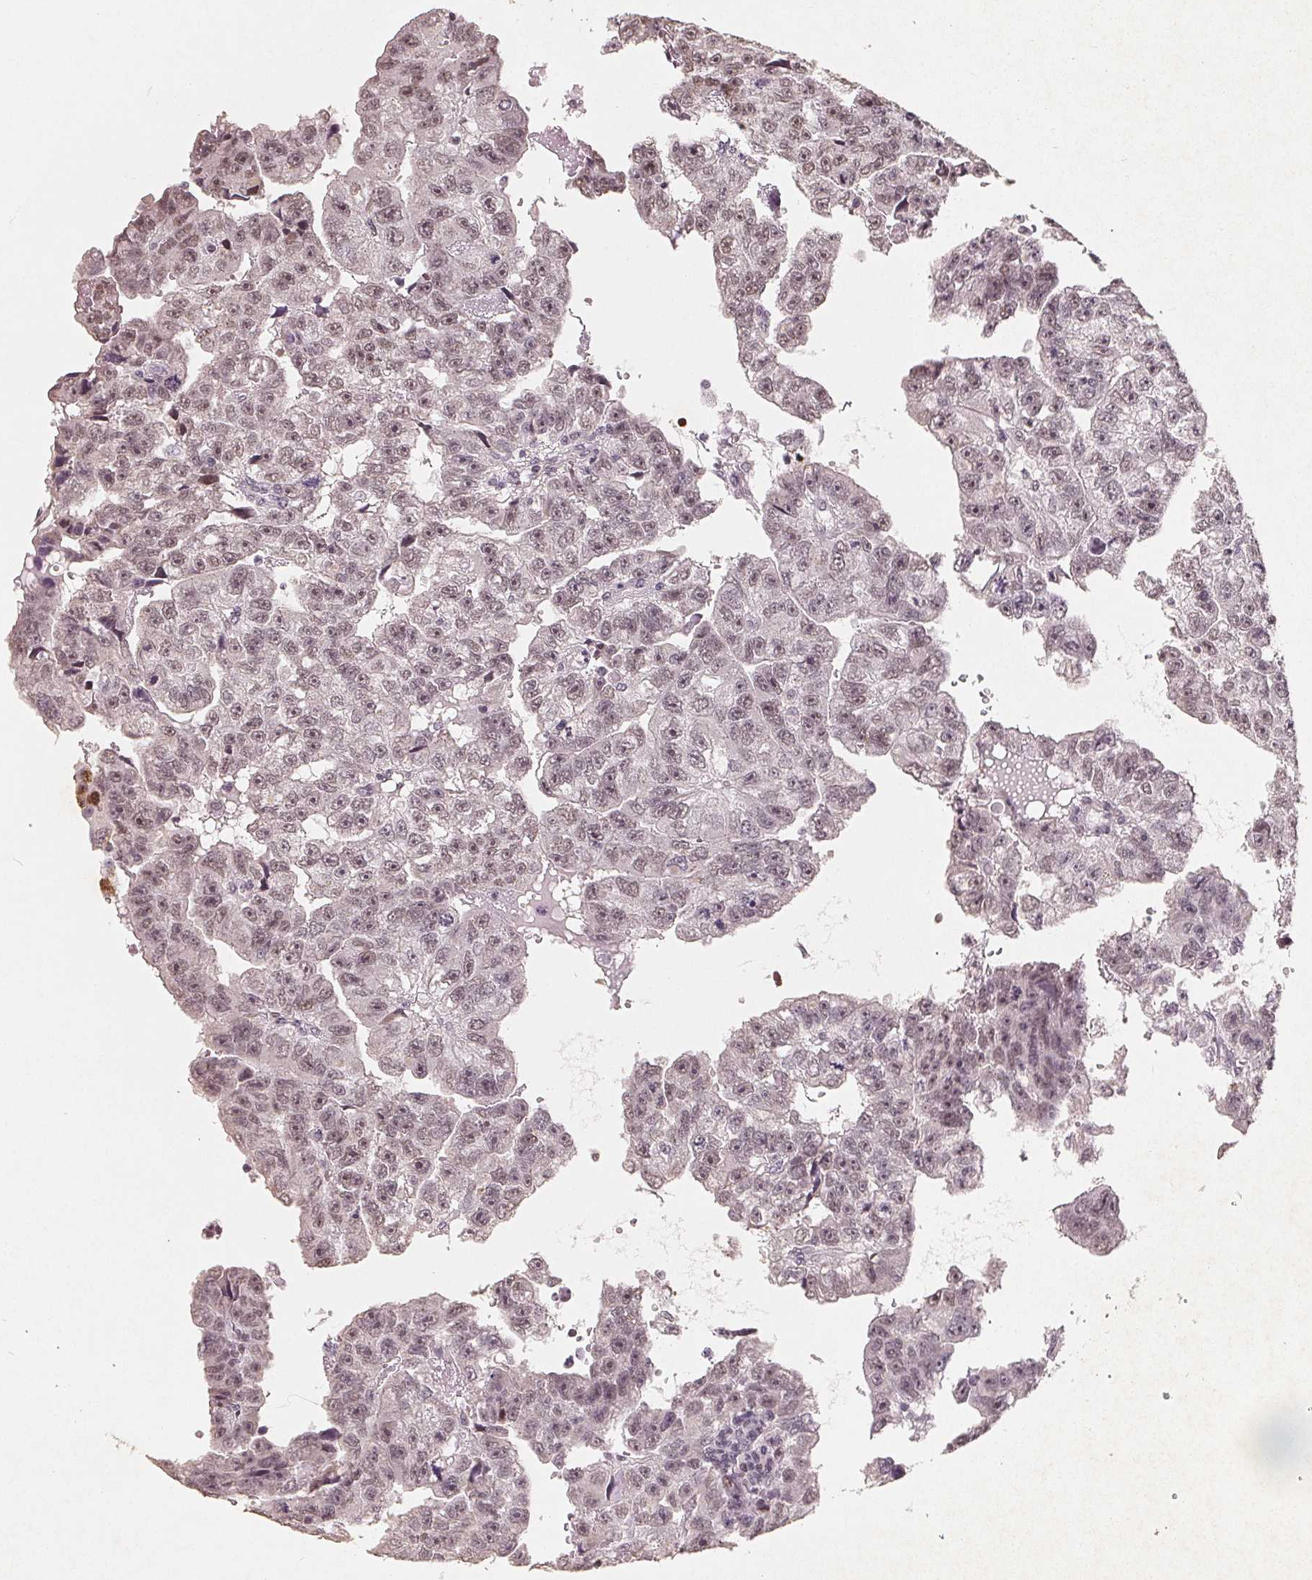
{"staining": {"intensity": "weak", "quantity": "25%-75%", "location": "nuclear"}, "tissue": "testis cancer", "cell_type": "Tumor cells", "image_type": "cancer", "snomed": [{"axis": "morphology", "description": "Carcinoma, Embryonal, NOS"}, {"axis": "topography", "description": "Testis"}], "caption": "An image showing weak nuclear positivity in about 25%-75% of tumor cells in testis cancer, as visualized by brown immunohistochemical staining.", "gene": "CCDC138", "patient": {"sex": "male", "age": 20}}